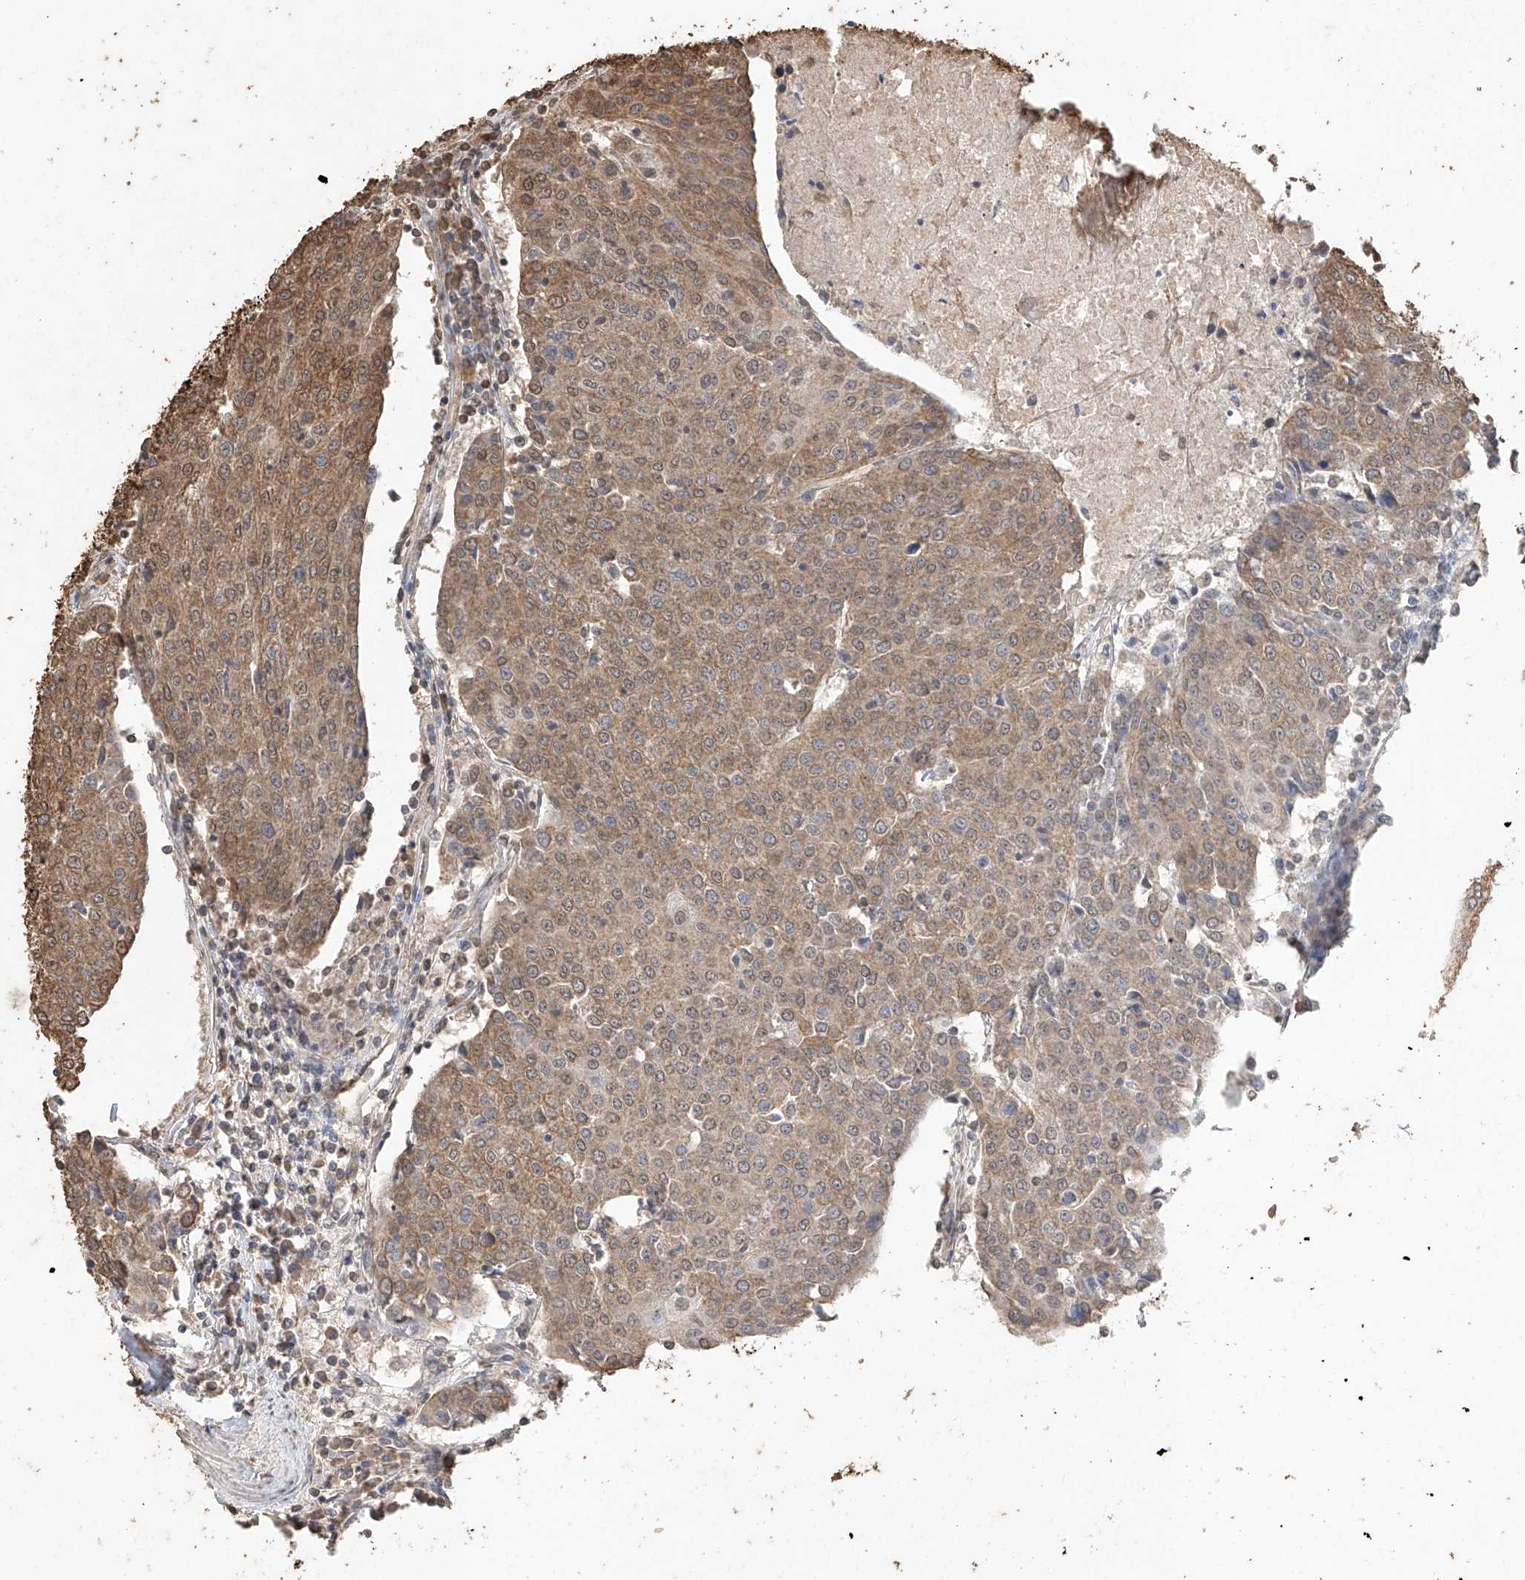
{"staining": {"intensity": "moderate", "quantity": ">75%", "location": "cytoplasmic/membranous"}, "tissue": "urothelial cancer", "cell_type": "Tumor cells", "image_type": "cancer", "snomed": [{"axis": "morphology", "description": "Urothelial carcinoma, High grade"}, {"axis": "topography", "description": "Urinary bladder"}], "caption": "High-power microscopy captured an immunohistochemistry (IHC) micrograph of high-grade urothelial carcinoma, revealing moderate cytoplasmic/membranous staining in about >75% of tumor cells.", "gene": "ELOVL1", "patient": {"sex": "female", "age": 85}}